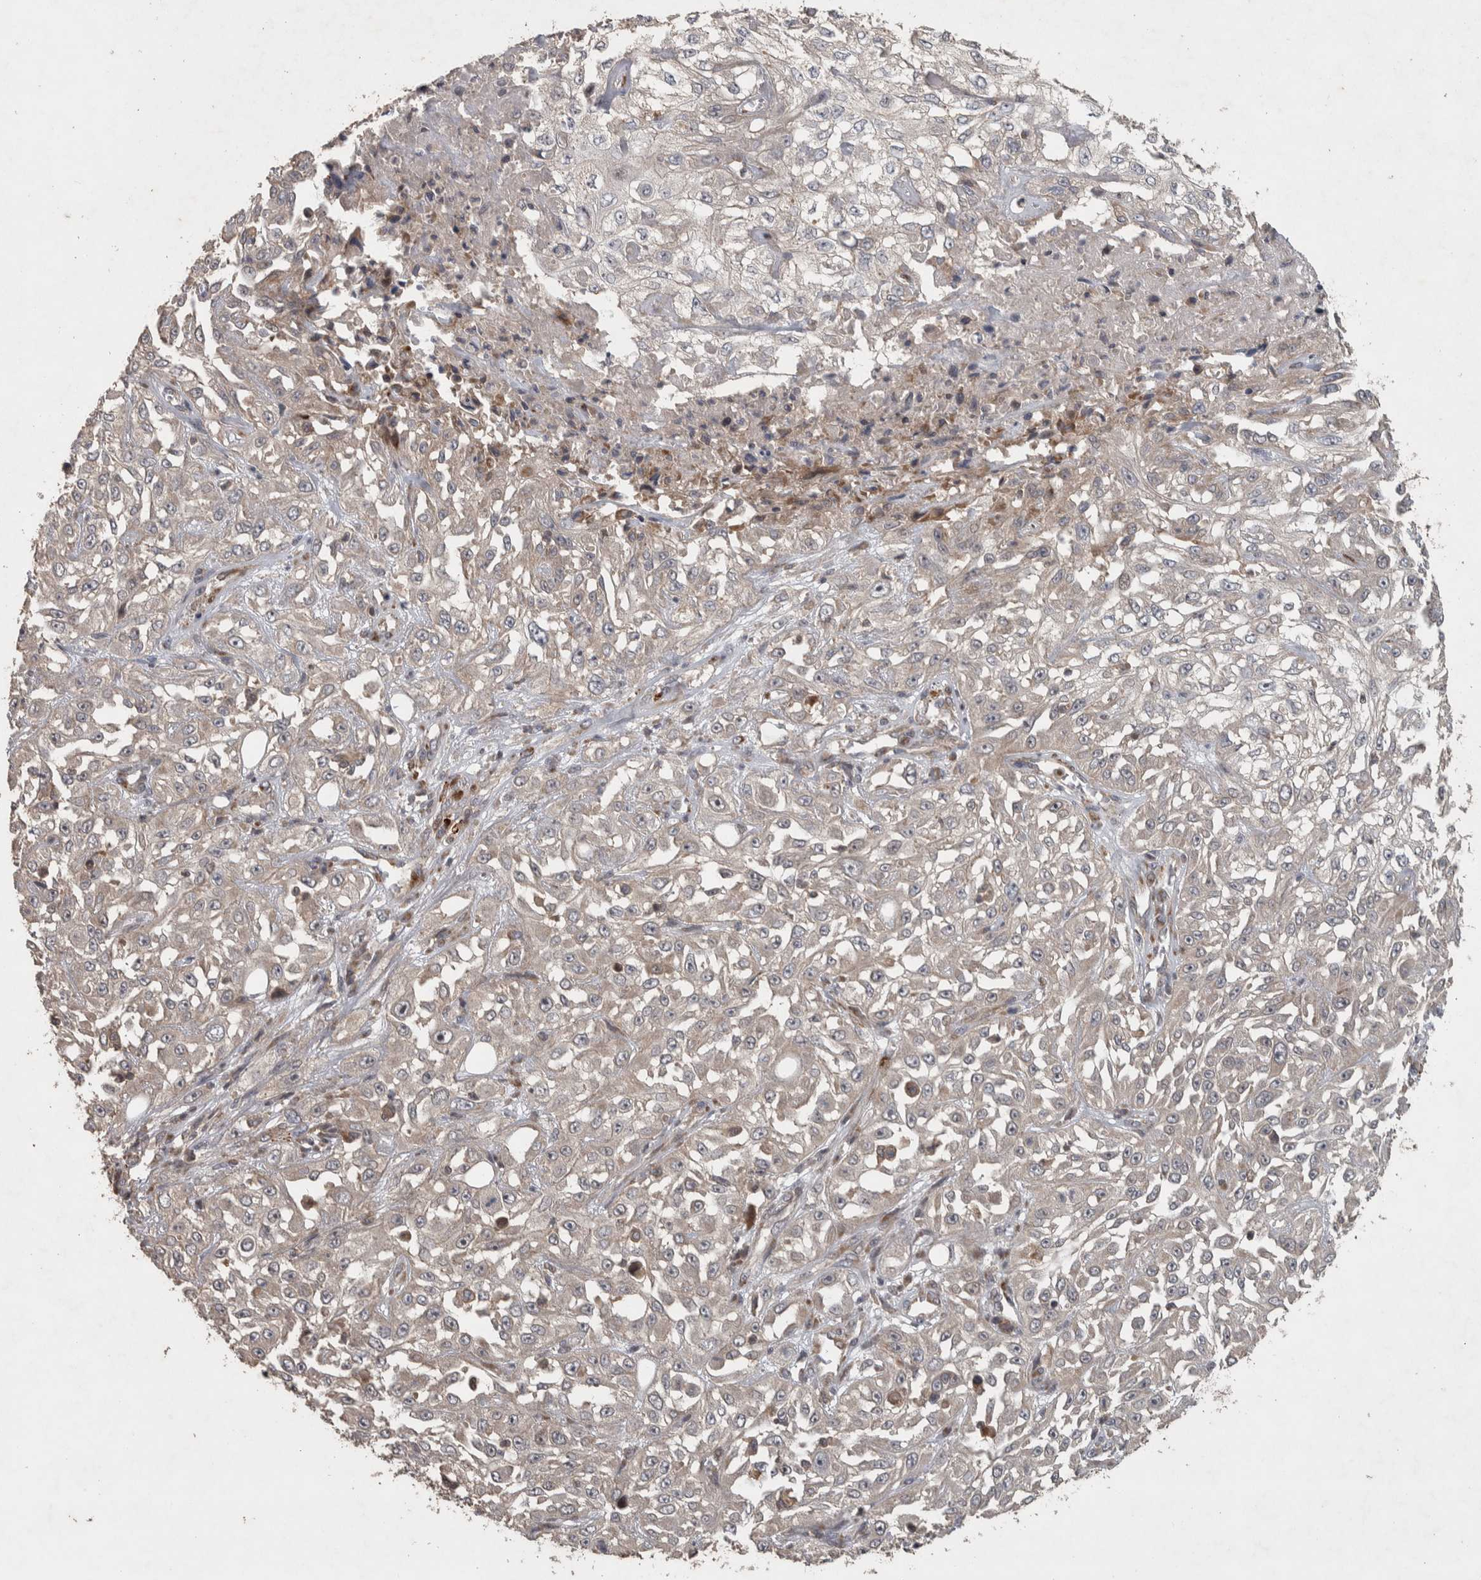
{"staining": {"intensity": "negative", "quantity": "none", "location": "none"}, "tissue": "skin cancer", "cell_type": "Tumor cells", "image_type": "cancer", "snomed": [{"axis": "morphology", "description": "Squamous cell carcinoma, NOS"}, {"axis": "morphology", "description": "Squamous cell carcinoma, metastatic, NOS"}, {"axis": "topography", "description": "Skin"}, {"axis": "topography", "description": "Lymph node"}], "caption": "Protein analysis of metastatic squamous cell carcinoma (skin) shows no significant staining in tumor cells.", "gene": "ERAL1", "patient": {"sex": "male", "age": 75}}